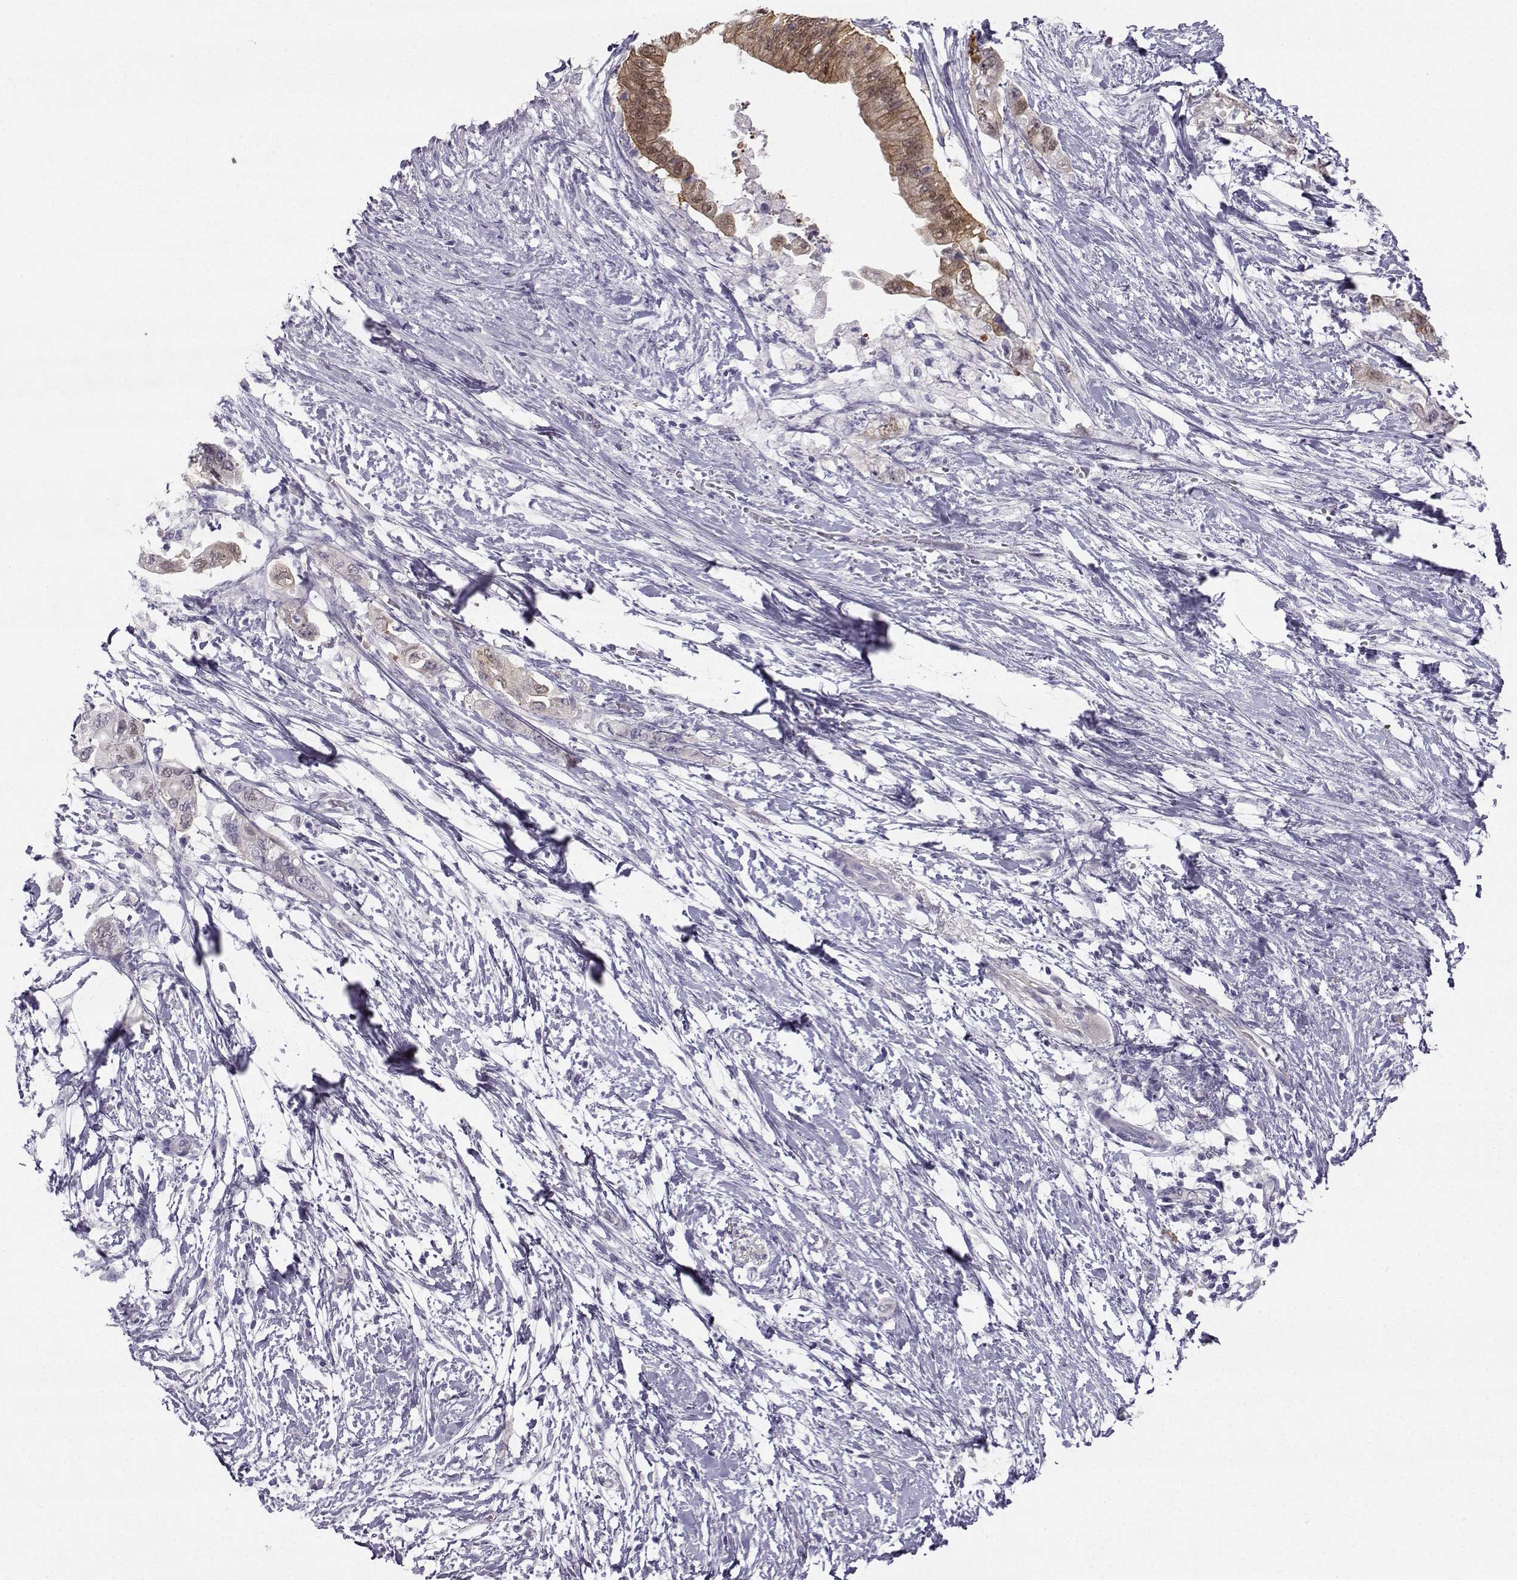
{"staining": {"intensity": "moderate", "quantity": "25%-75%", "location": "cytoplasmic/membranous"}, "tissue": "pancreatic cancer", "cell_type": "Tumor cells", "image_type": "cancer", "snomed": [{"axis": "morphology", "description": "Adenocarcinoma, NOS"}, {"axis": "topography", "description": "Pancreas"}], "caption": "Moderate cytoplasmic/membranous staining for a protein is identified in about 25%-75% of tumor cells of pancreatic cancer using IHC.", "gene": "NQO1", "patient": {"sex": "female", "age": 72}}